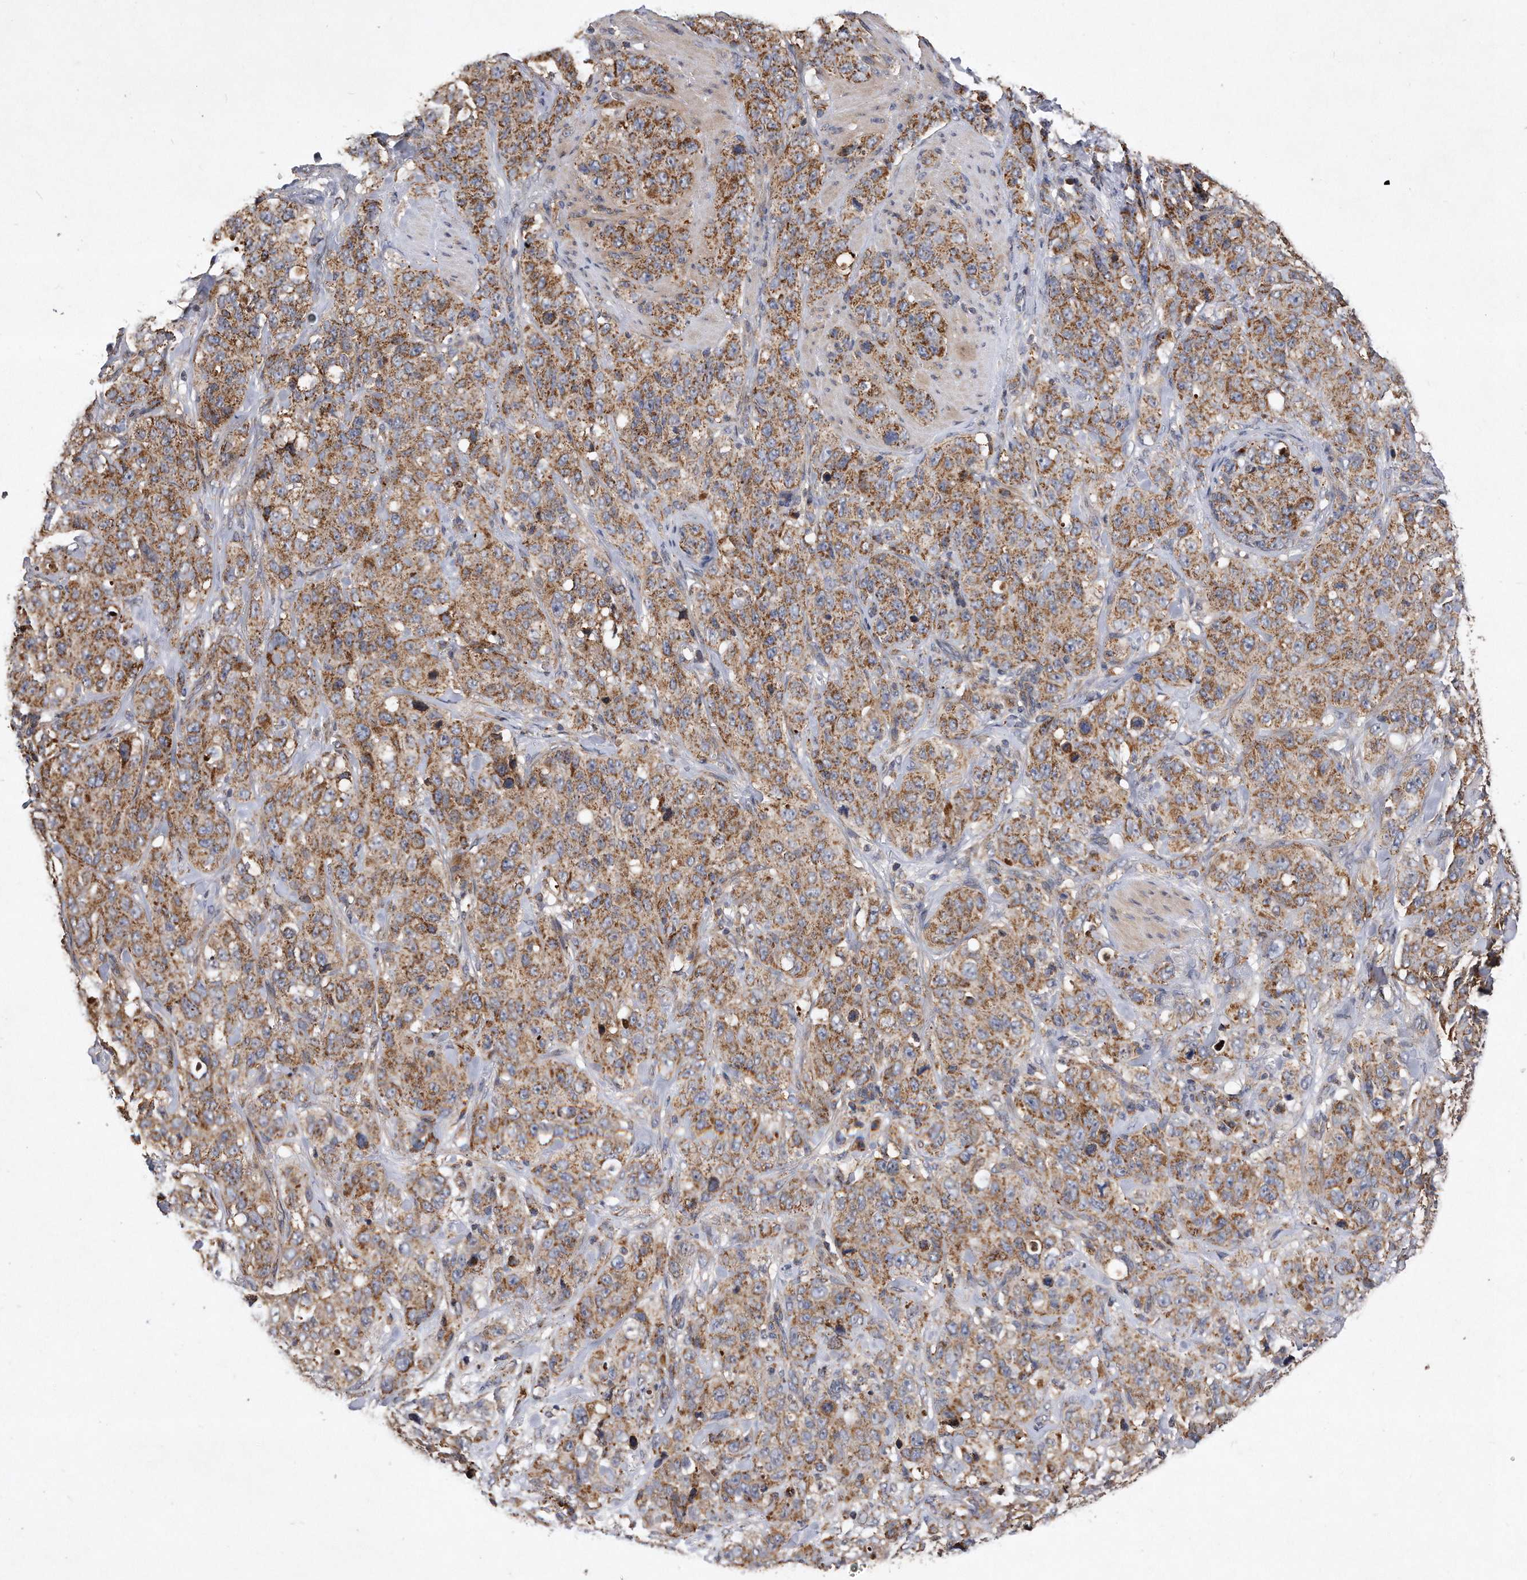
{"staining": {"intensity": "moderate", "quantity": ">75%", "location": "cytoplasmic/membranous"}, "tissue": "stomach cancer", "cell_type": "Tumor cells", "image_type": "cancer", "snomed": [{"axis": "morphology", "description": "Adenocarcinoma, NOS"}, {"axis": "topography", "description": "Stomach"}], "caption": "Tumor cells display moderate cytoplasmic/membranous staining in approximately >75% of cells in stomach cancer (adenocarcinoma).", "gene": "PPP5C", "patient": {"sex": "male", "age": 48}}